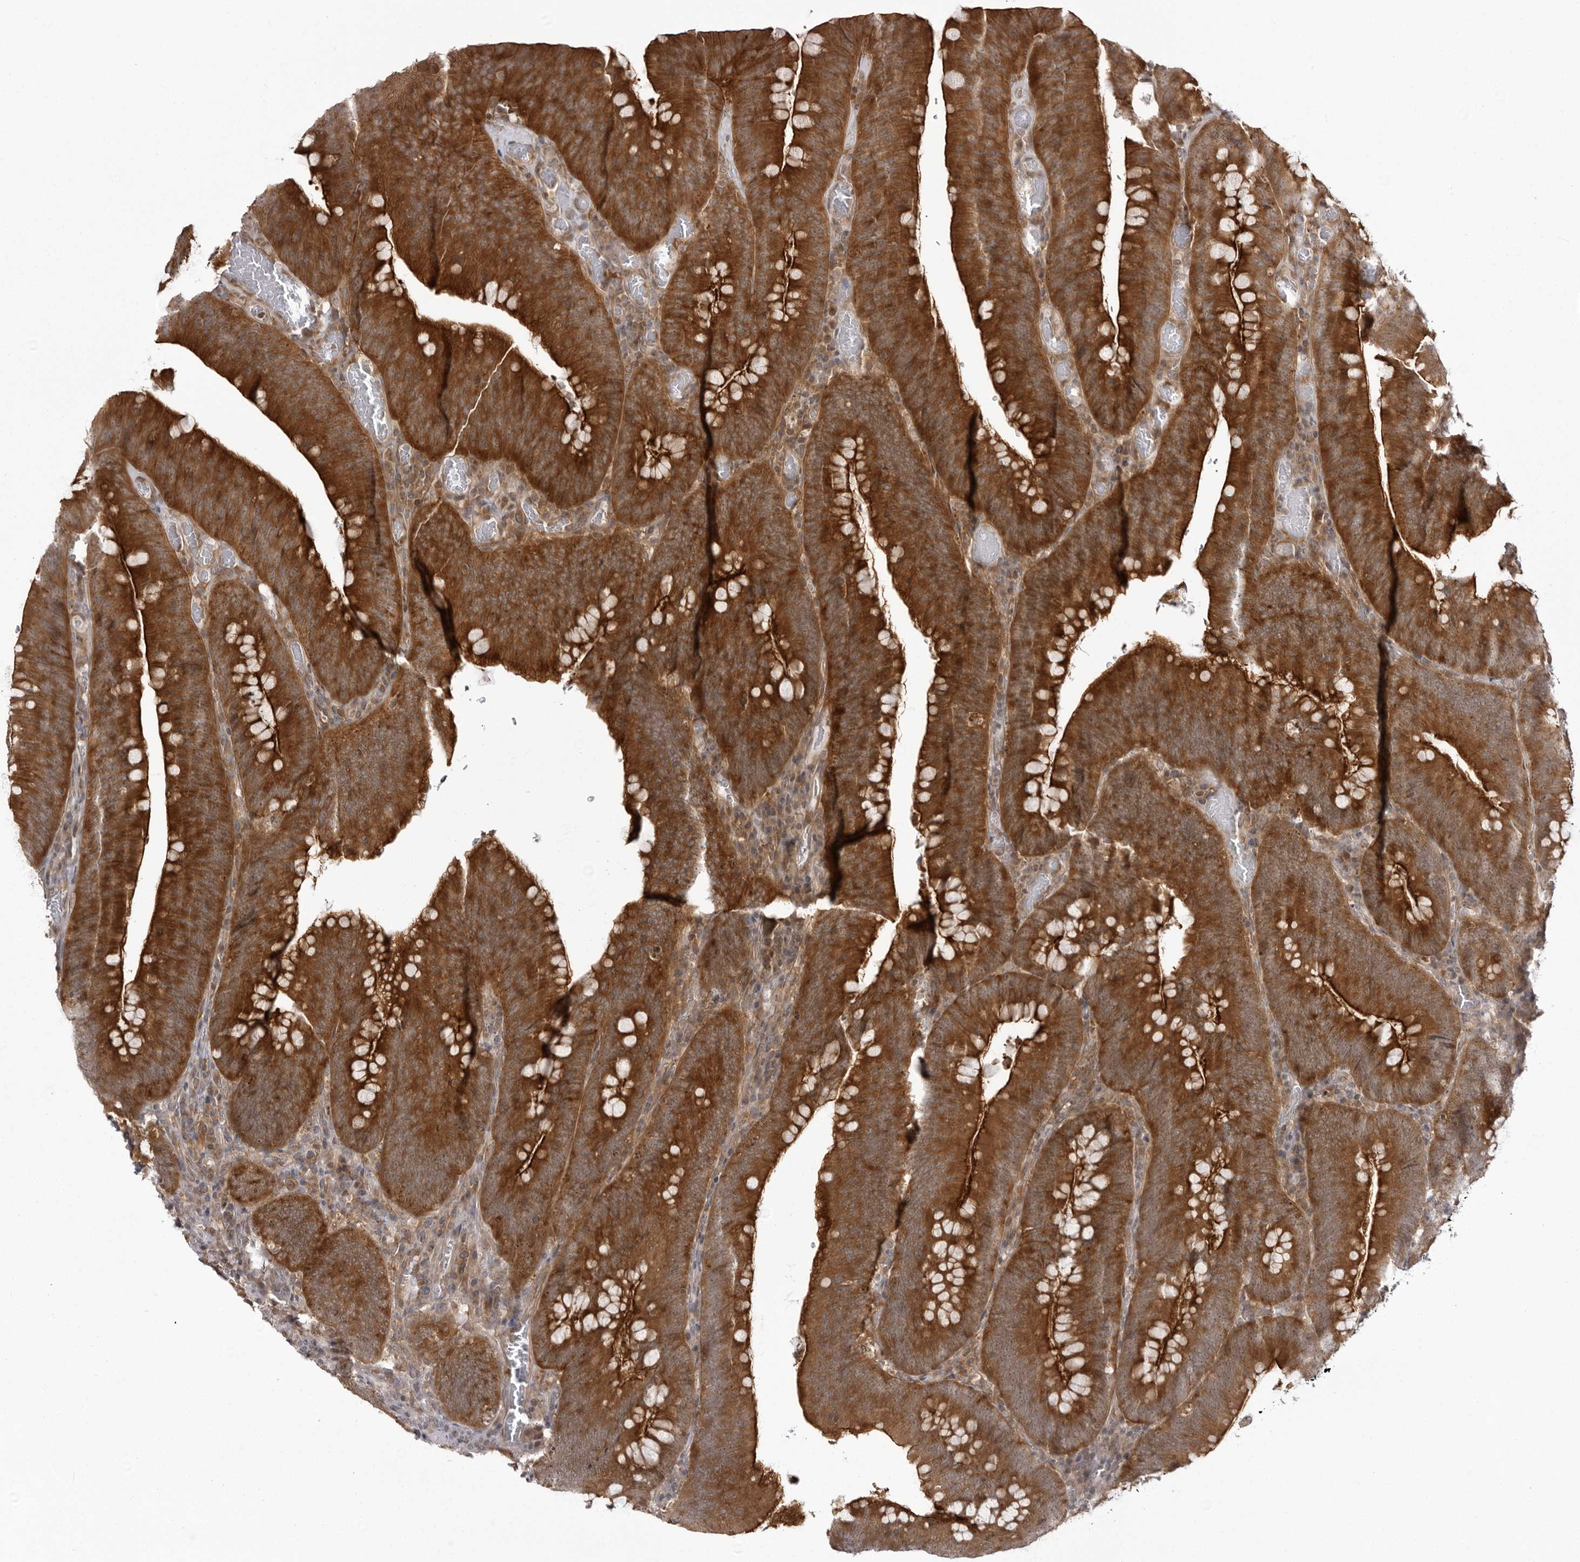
{"staining": {"intensity": "strong", "quantity": ">75%", "location": "cytoplasmic/membranous"}, "tissue": "colorectal cancer", "cell_type": "Tumor cells", "image_type": "cancer", "snomed": [{"axis": "morphology", "description": "Normal tissue, NOS"}, {"axis": "topography", "description": "Colon"}], "caption": "Strong cytoplasmic/membranous positivity for a protein is present in approximately >75% of tumor cells of colorectal cancer using immunohistochemistry (IHC).", "gene": "USP43", "patient": {"sex": "female", "age": 82}}